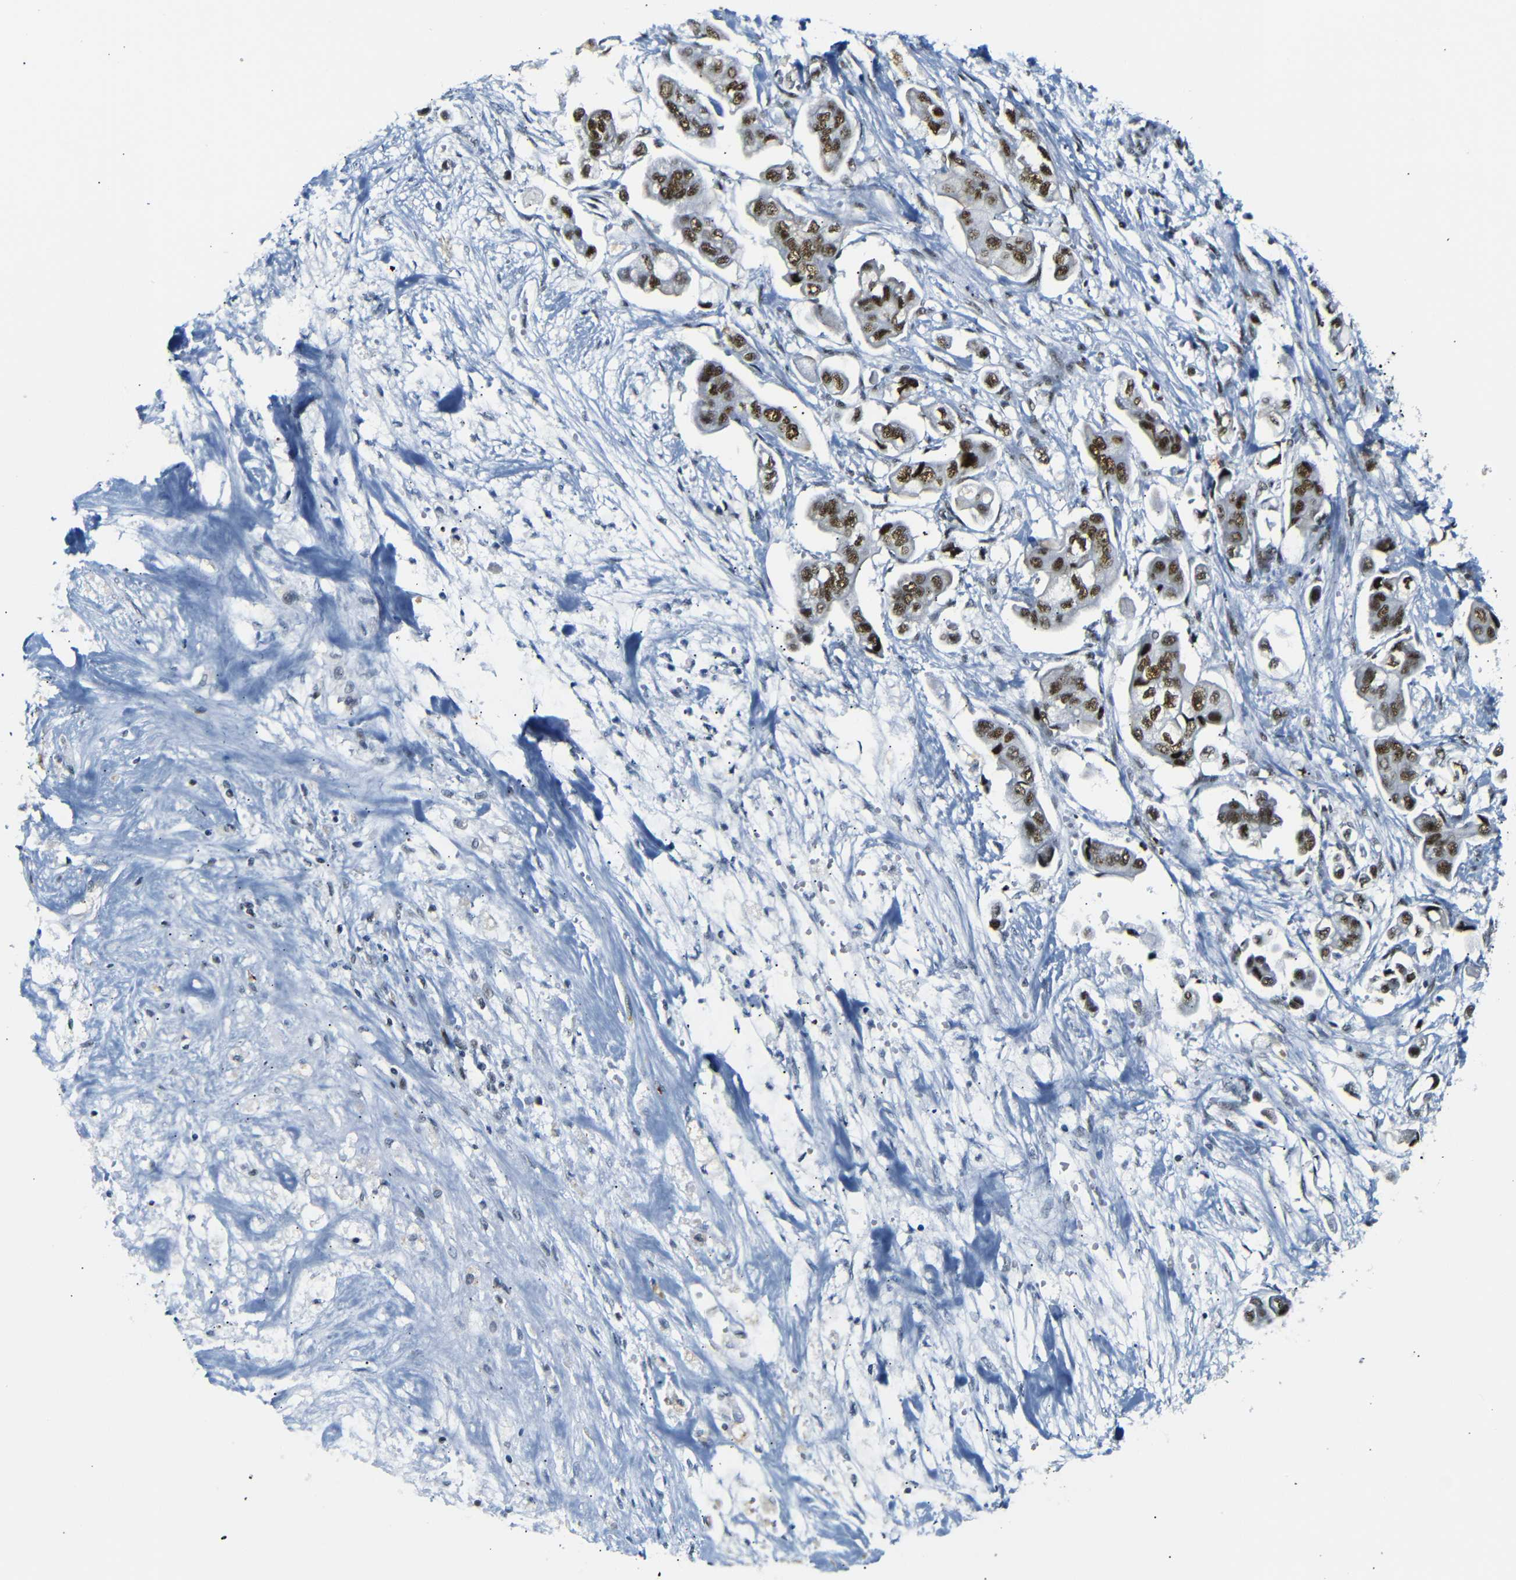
{"staining": {"intensity": "strong", "quantity": ">75%", "location": "nuclear"}, "tissue": "stomach cancer", "cell_type": "Tumor cells", "image_type": "cancer", "snomed": [{"axis": "morphology", "description": "Adenocarcinoma, NOS"}, {"axis": "topography", "description": "Stomach"}], "caption": "A brown stain shows strong nuclear expression of a protein in human stomach cancer (adenocarcinoma) tumor cells. (Stains: DAB in brown, nuclei in blue, Microscopy: brightfield microscopy at high magnification).", "gene": "TRA2B", "patient": {"sex": "male", "age": 62}}